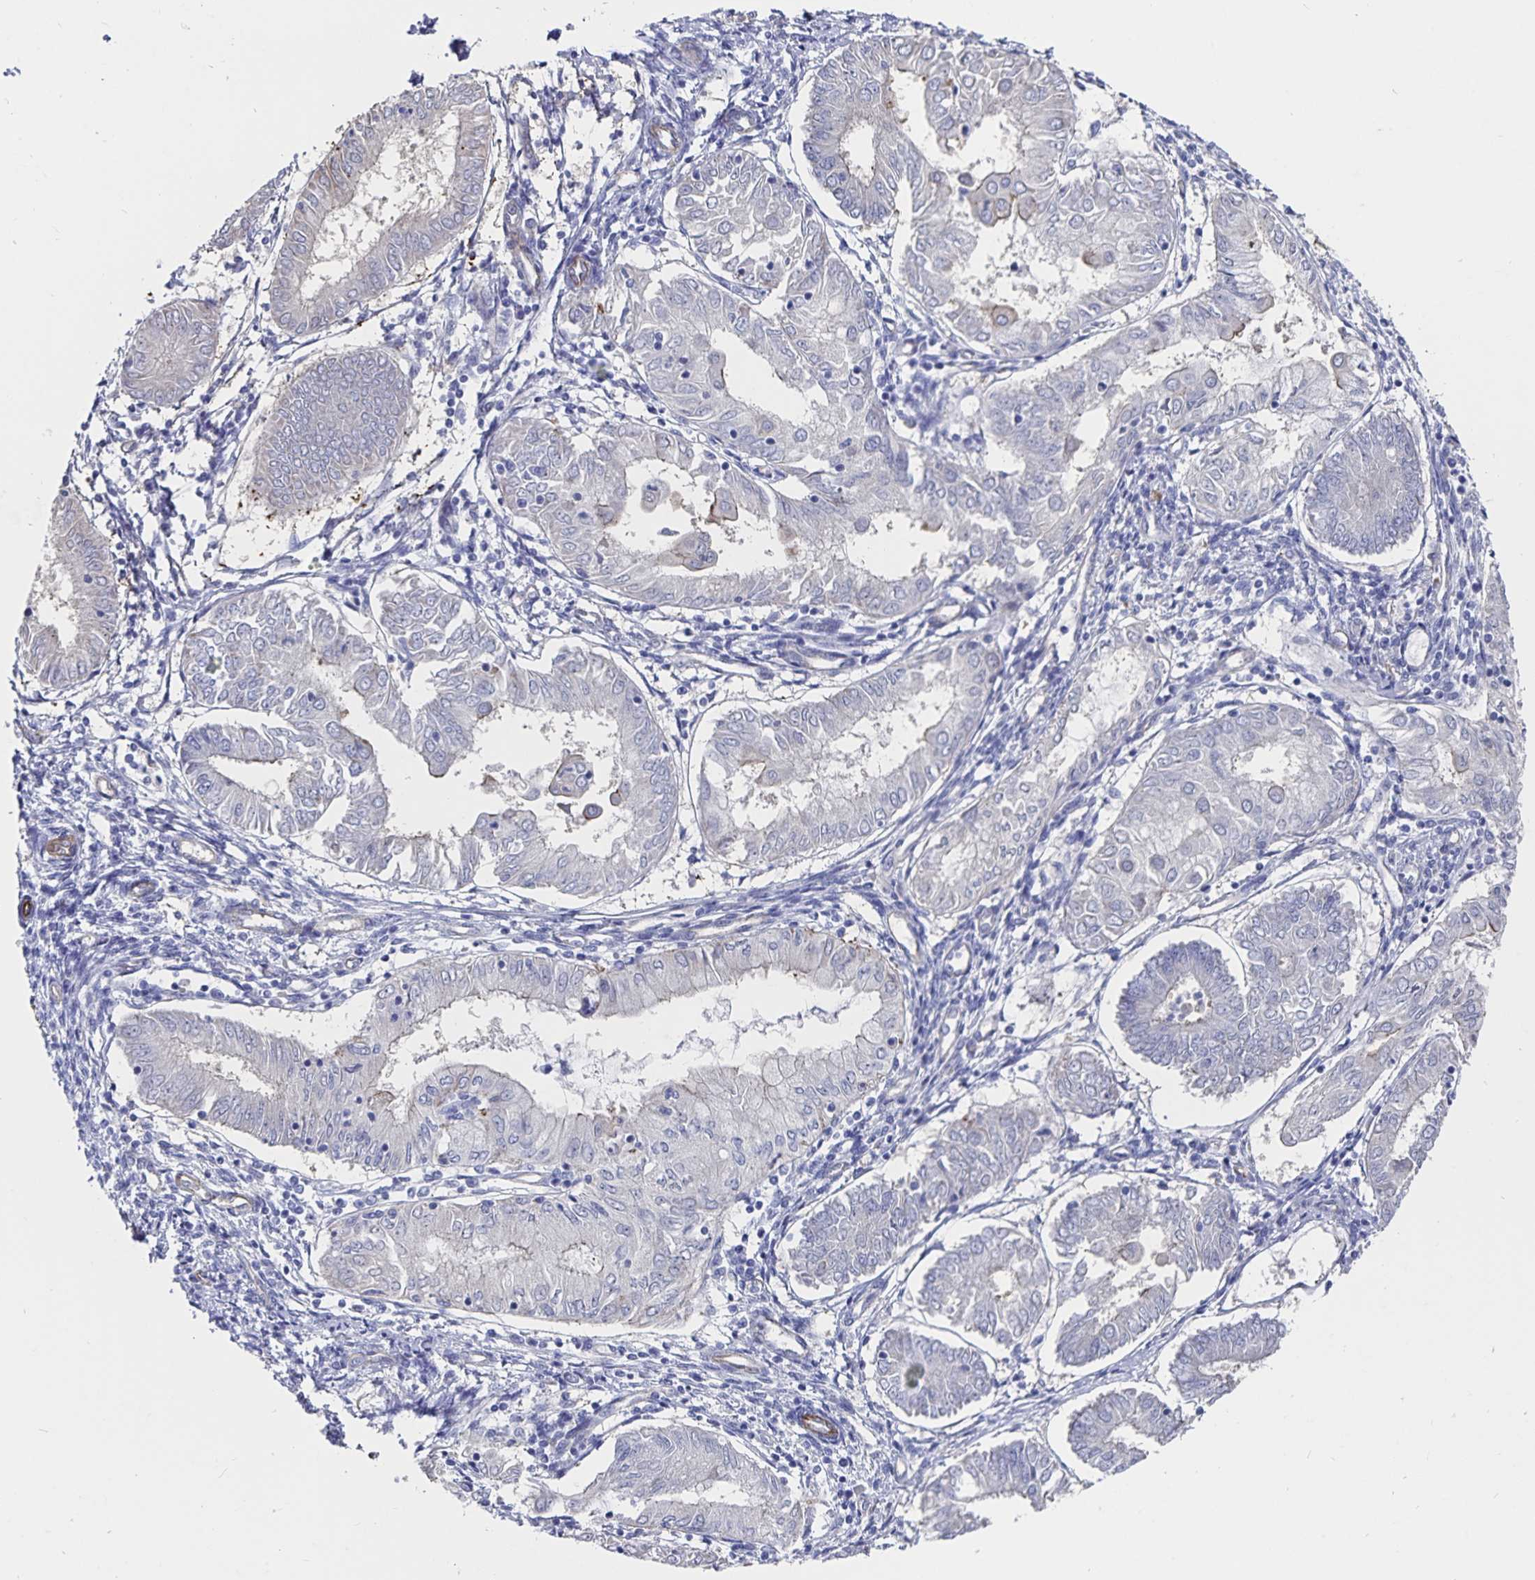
{"staining": {"intensity": "moderate", "quantity": "<25%", "location": "cytoplasmic/membranous"}, "tissue": "endometrial cancer", "cell_type": "Tumor cells", "image_type": "cancer", "snomed": [{"axis": "morphology", "description": "Adenocarcinoma, NOS"}, {"axis": "topography", "description": "Endometrium"}], "caption": "A brown stain labels moderate cytoplasmic/membranous expression of a protein in human adenocarcinoma (endometrial) tumor cells.", "gene": "SSTR1", "patient": {"sex": "female", "age": 68}}